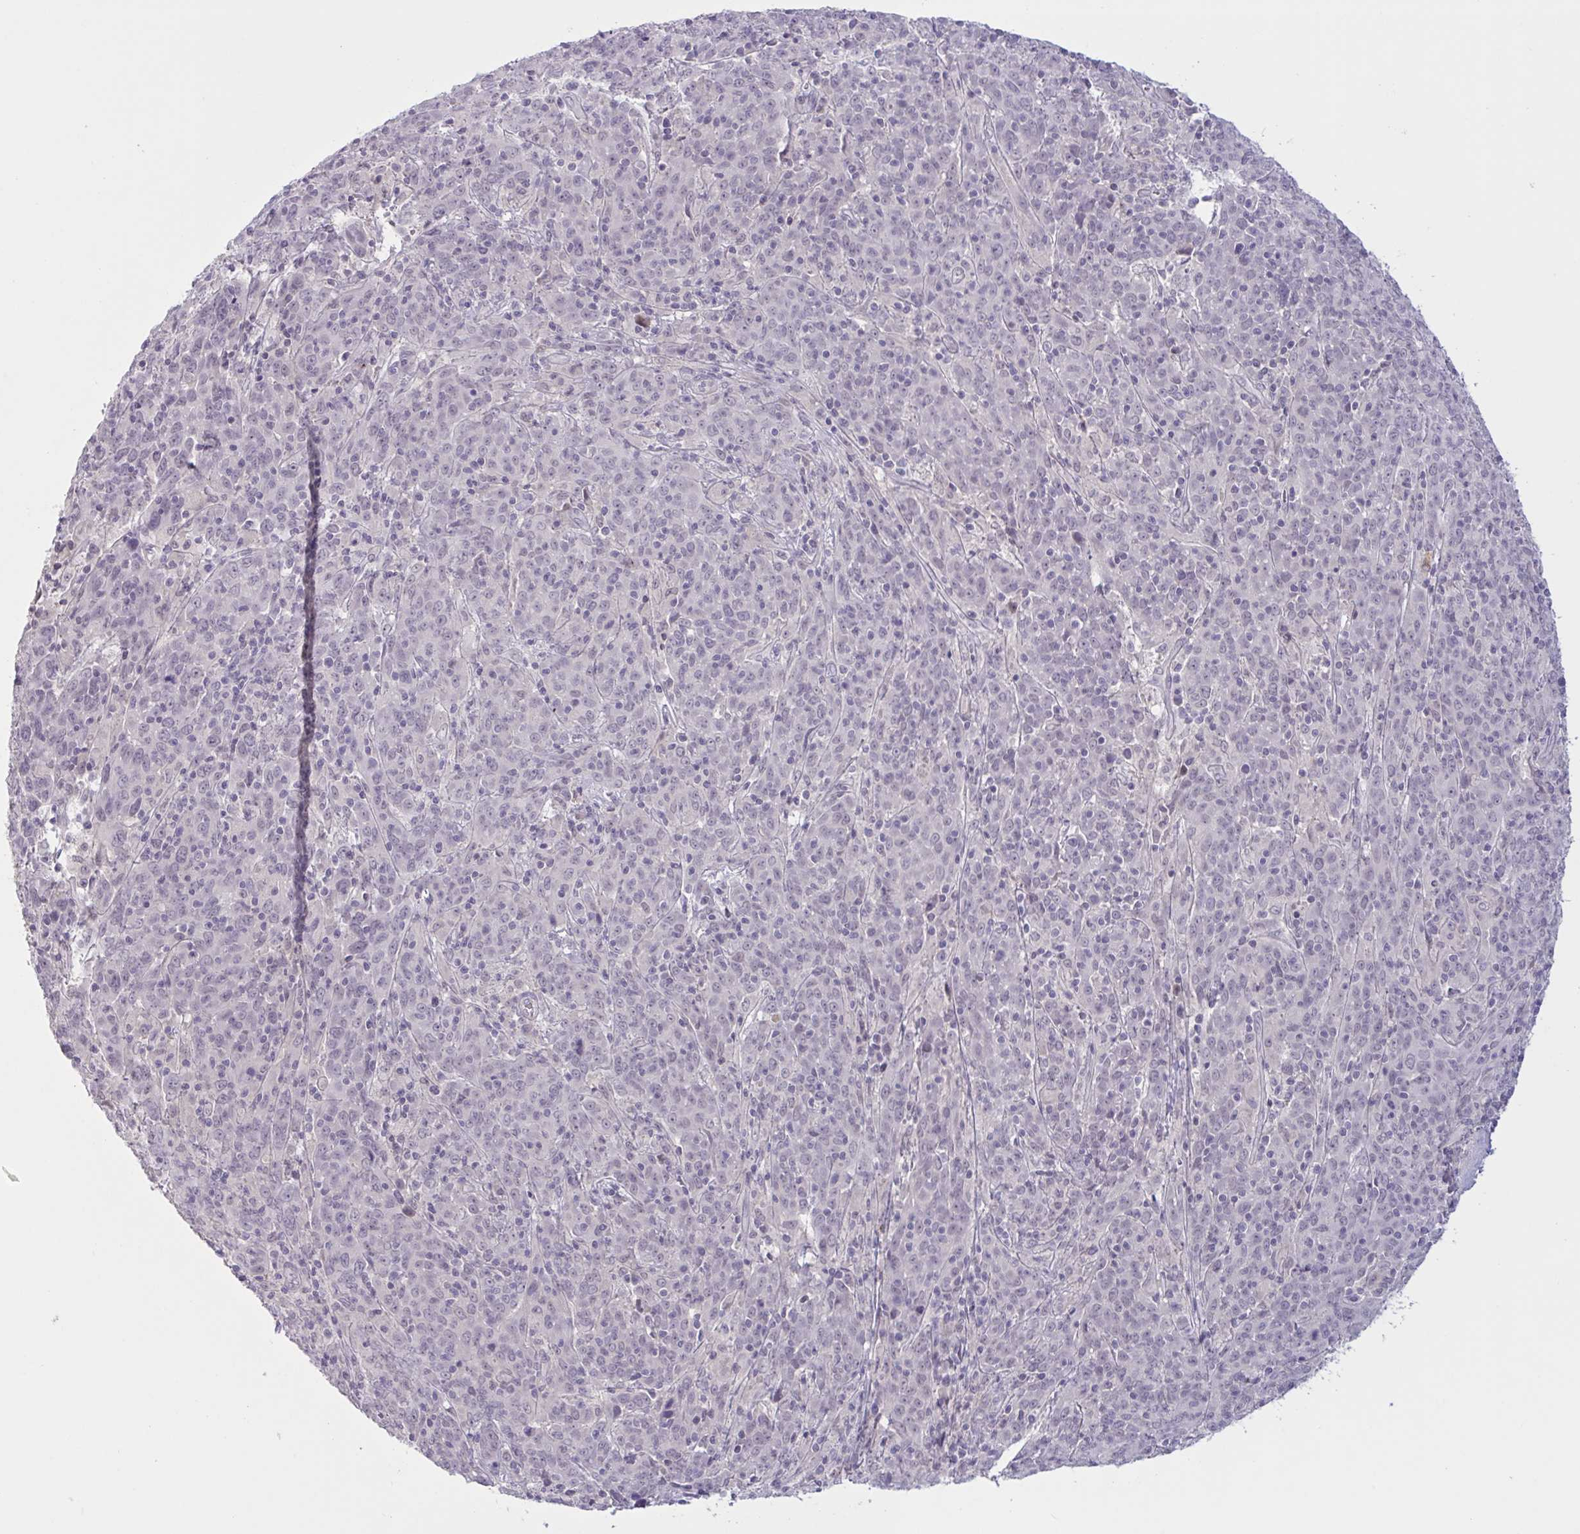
{"staining": {"intensity": "negative", "quantity": "none", "location": "none"}, "tissue": "cervical cancer", "cell_type": "Tumor cells", "image_type": "cancer", "snomed": [{"axis": "morphology", "description": "Squamous cell carcinoma, NOS"}, {"axis": "topography", "description": "Cervix"}], "caption": "Immunohistochemistry (IHC) image of neoplastic tissue: human squamous cell carcinoma (cervical) stained with DAB displays no significant protein positivity in tumor cells.", "gene": "RFPL4B", "patient": {"sex": "female", "age": 67}}